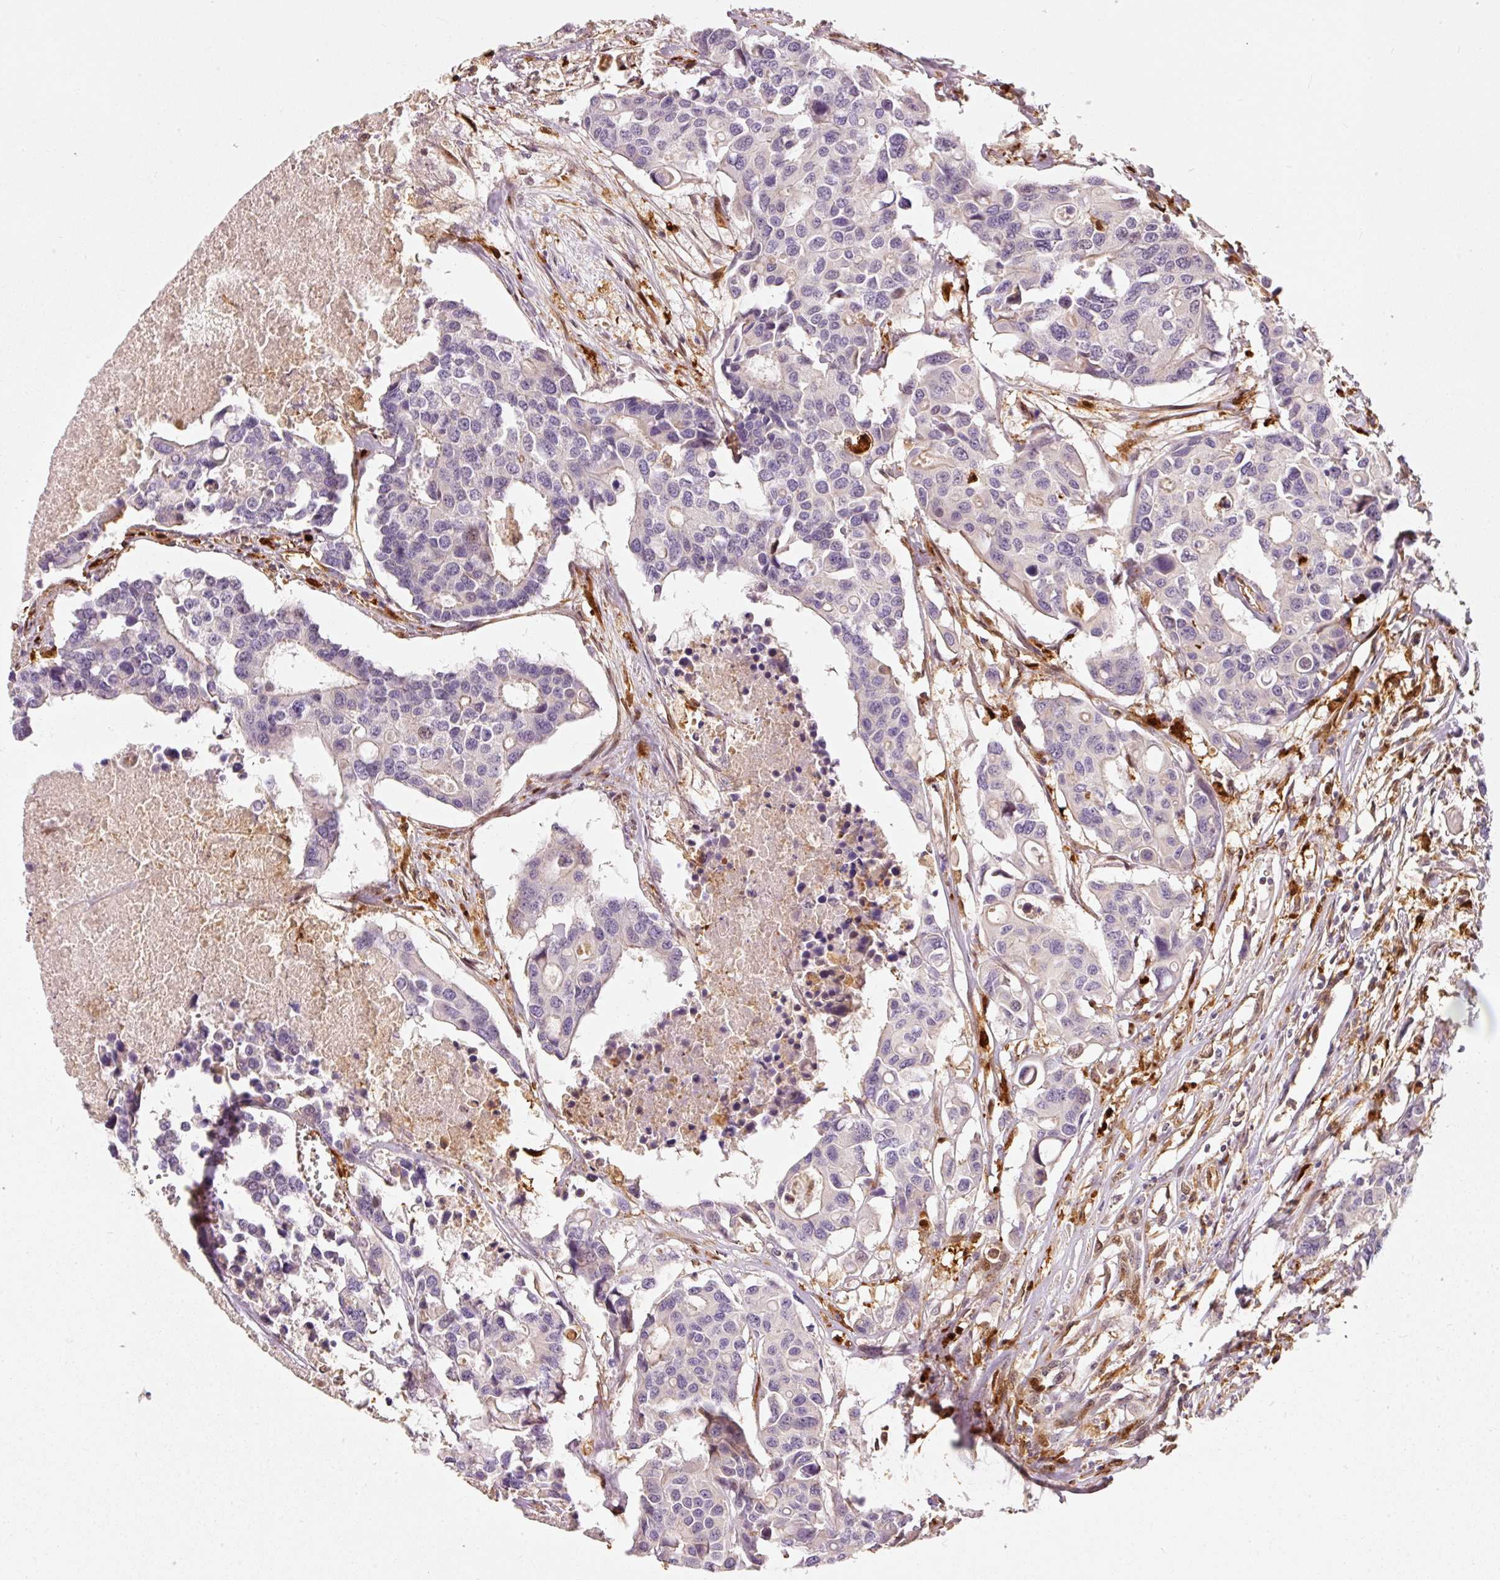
{"staining": {"intensity": "negative", "quantity": "none", "location": "none"}, "tissue": "colorectal cancer", "cell_type": "Tumor cells", "image_type": "cancer", "snomed": [{"axis": "morphology", "description": "Adenocarcinoma, NOS"}, {"axis": "topography", "description": "Colon"}], "caption": "Tumor cells show no significant staining in colorectal cancer.", "gene": "IQGAP2", "patient": {"sex": "male", "age": 77}}